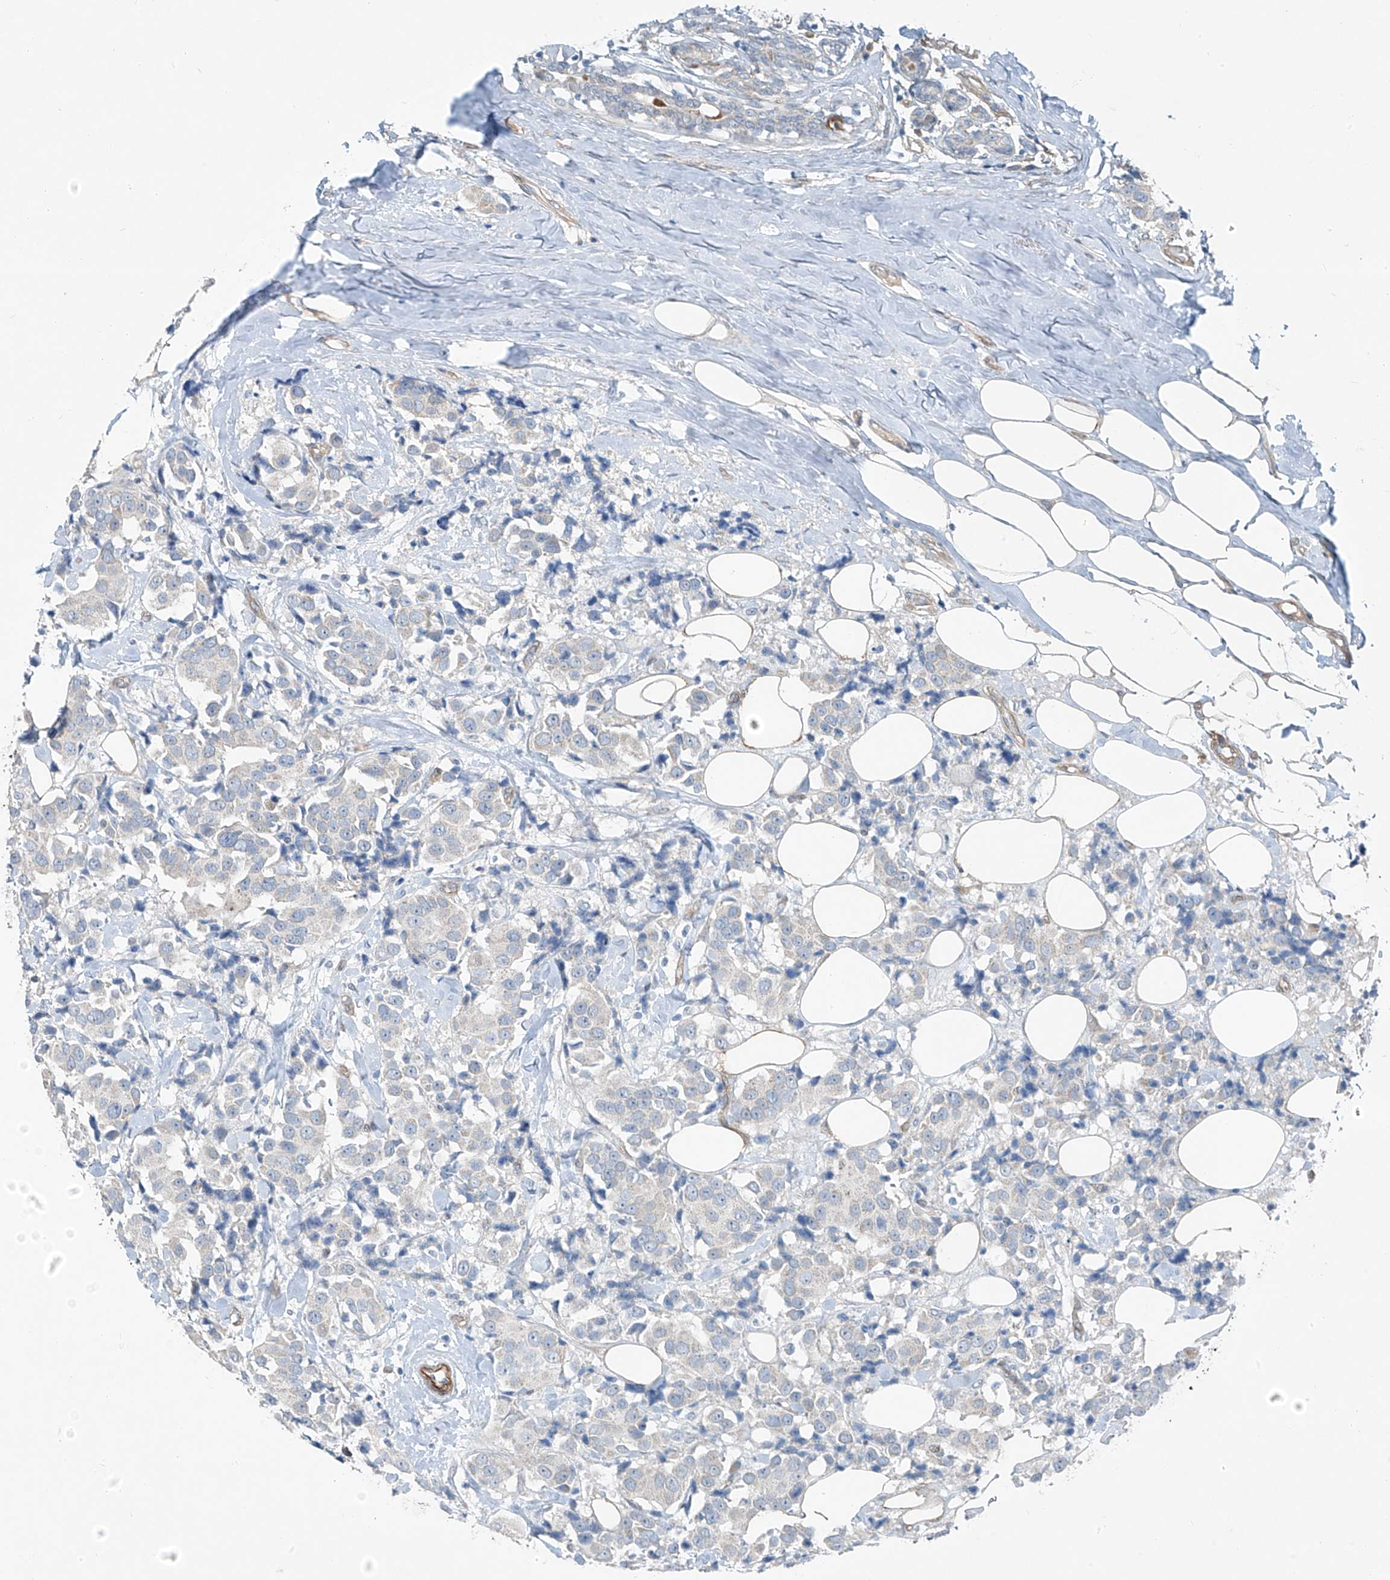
{"staining": {"intensity": "negative", "quantity": "none", "location": "none"}, "tissue": "breast cancer", "cell_type": "Tumor cells", "image_type": "cancer", "snomed": [{"axis": "morphology", "description": "Normal tissue, NOS"}, {"axis": "morphology", "description": "Duct carcinoma"}, {"axis": "topography", "description": "Breast"}], "caption": "Immunohistochemistry image of human breast cancer stained for a protein (brown), which demonstrates no expression in tumor cells.", "gene": "TNS2", "patient": {"sex": "female", "age": 39}}